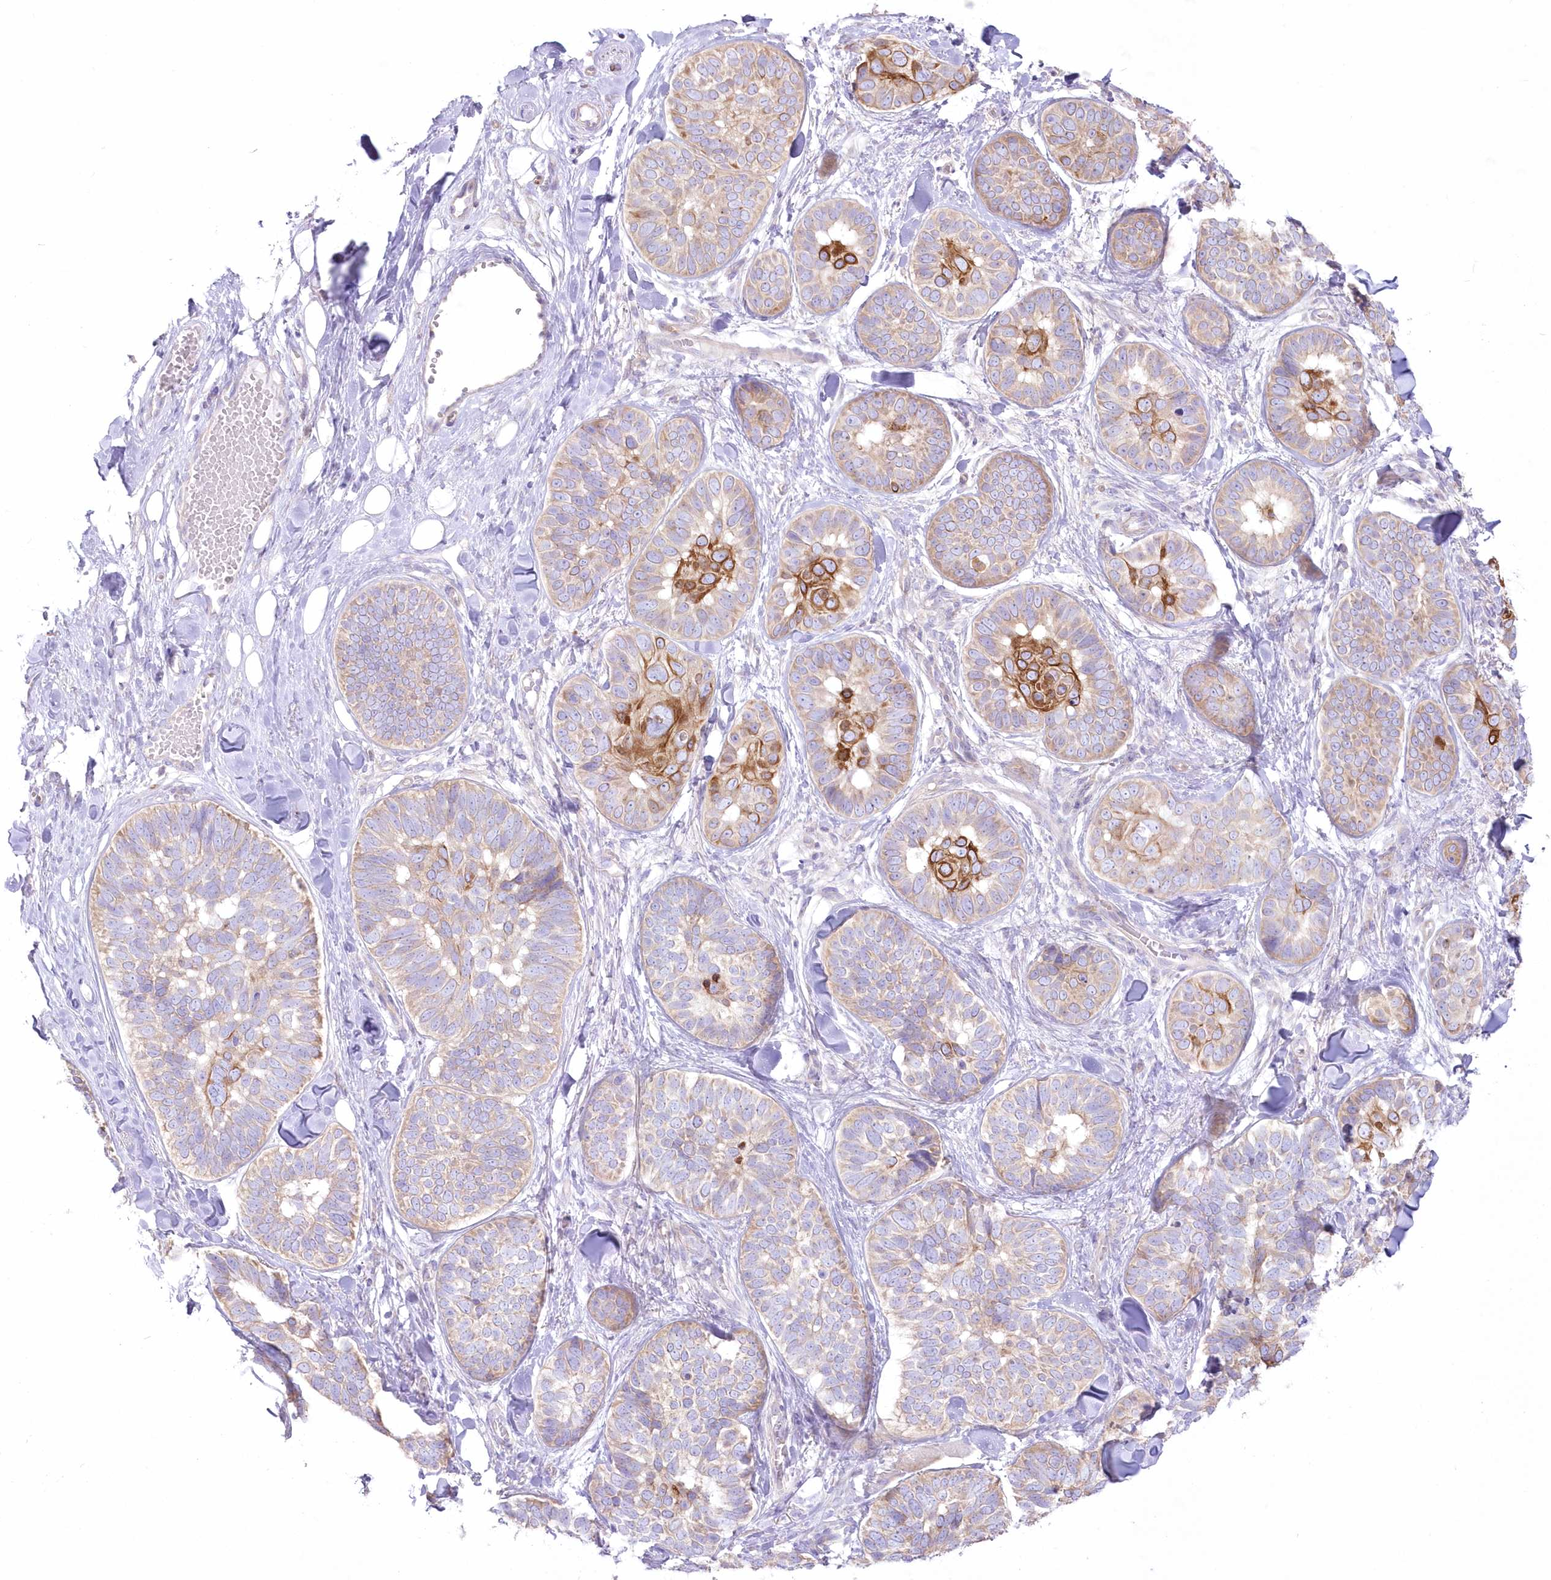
{"staining": {"intensity": "strong", "quantity": "<25%", "location": "cytoplasmic/membranous"}, "tissue": "skin cancer", "cell_type": "Tumor cells", "image_type": "cancer", "snomed": [{"axis": "morphology", "description": "Basal cell carcinoma"}, {"axis": "topography", "description": "Skin"}], "caption": "A photomicrograph of human basal cell carcinoma (skin) stained for a protein demonstrates strong cytoplasmic/membranous brown staining in tumor cells. (Brightfield microscopy of DAB IHC at high magnification).", "gene": "ZNF843", "patient": {"sex": "male", "age": 62}}